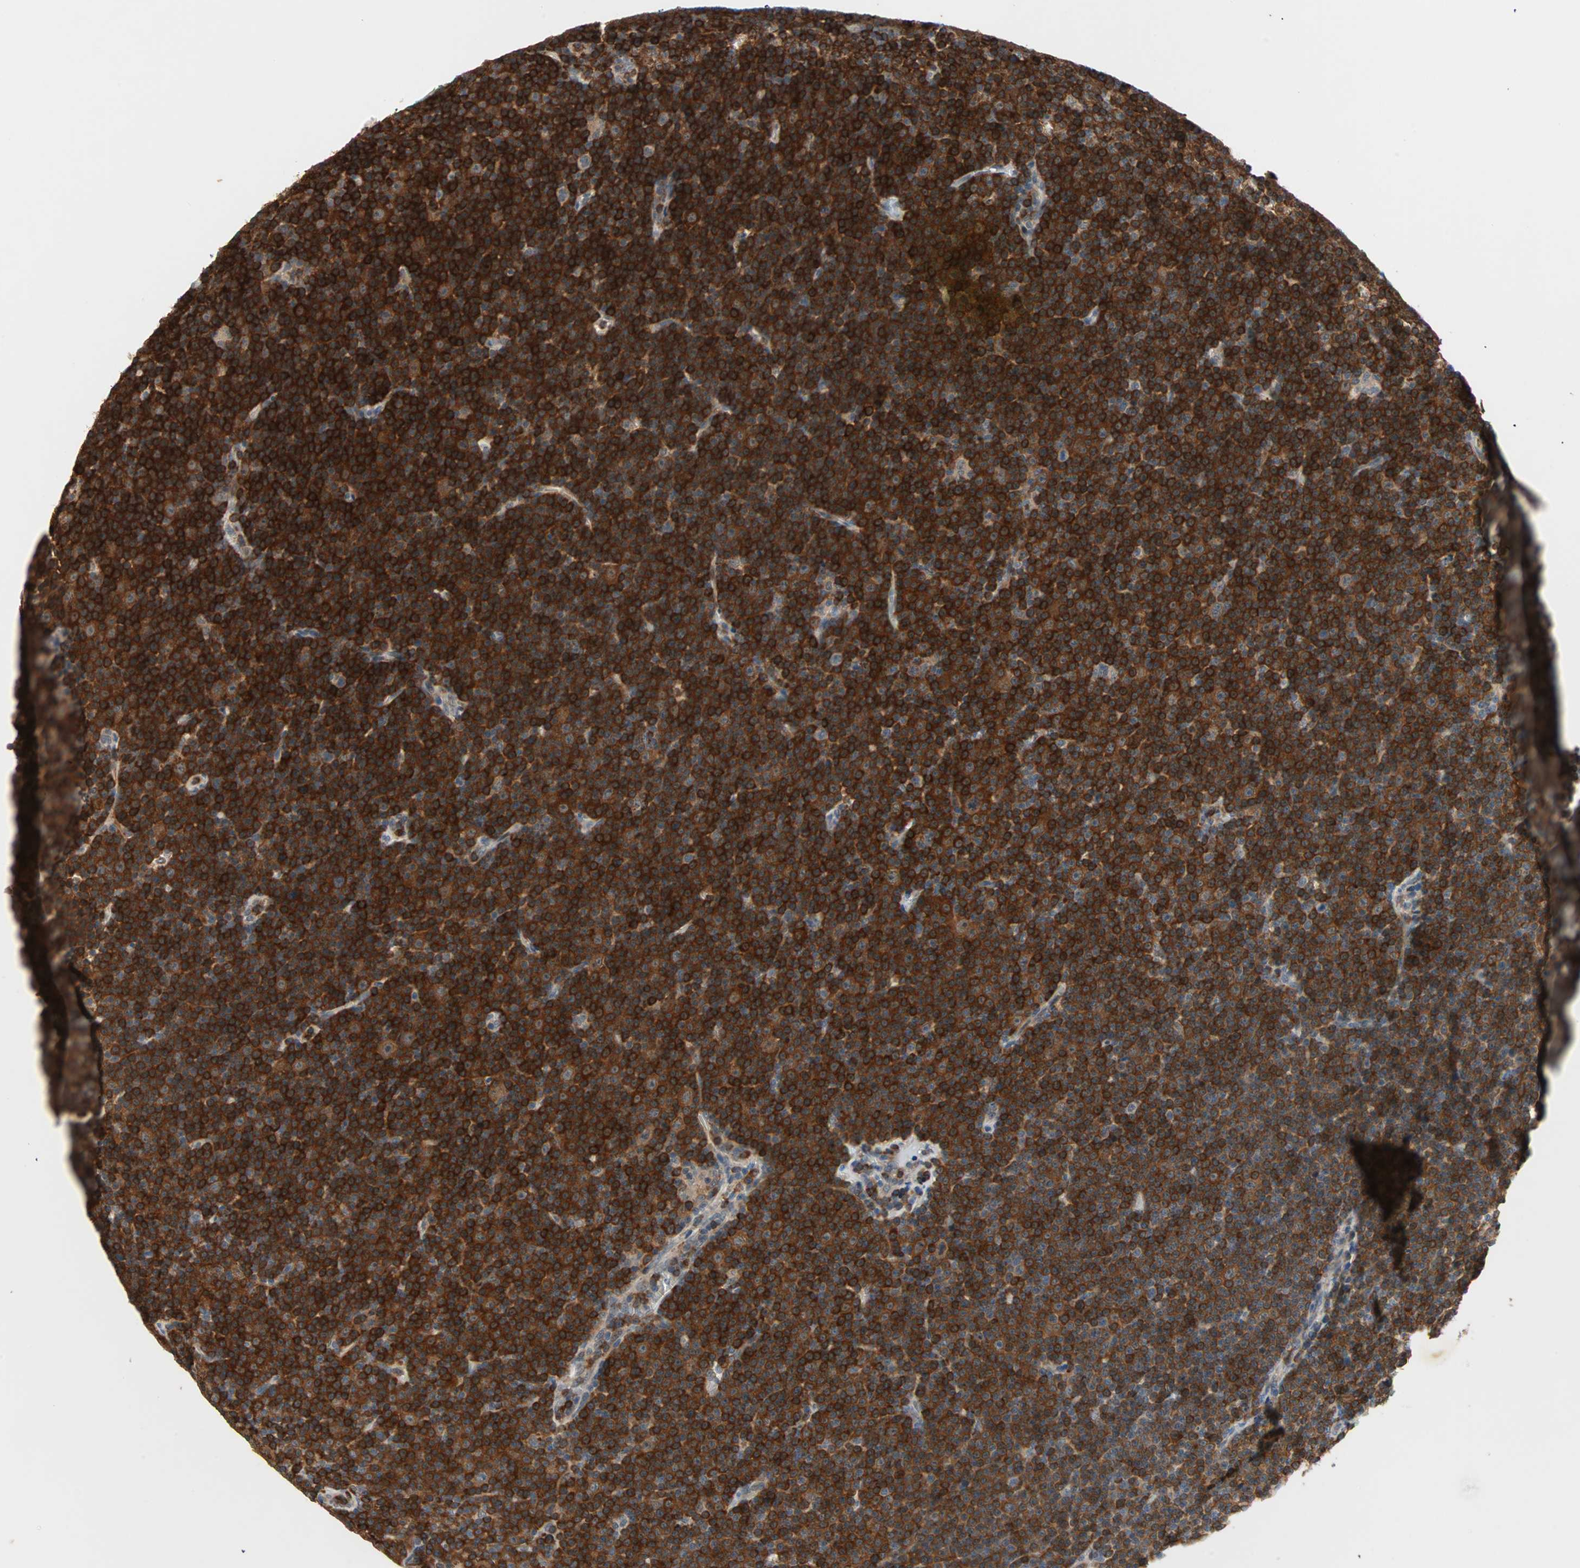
{"staining": {"intensity": "strong", "quantity": ">75%", "location": "cytoplasmic/membranous"}, "tissue": "lymphoma", "cell_type": "Tumor cells", "image_type": "cancer", "snomed": [{"axis": "morphology", "description": "Malignant lymphoma, non-Hodgkin's type, Low grade"}, {"axis": "topography", "description": "Lymph node"}], "caption": "Strong cytoplasmic/membranous expression for a protein is identified in about >75% of tumor cells of low-grade malignant lymphoma, non-Hodgkin's type using immunohistochemistry (IHC).", "gene": "PROS1", "patient": {"sex": "female", "age": 67}}